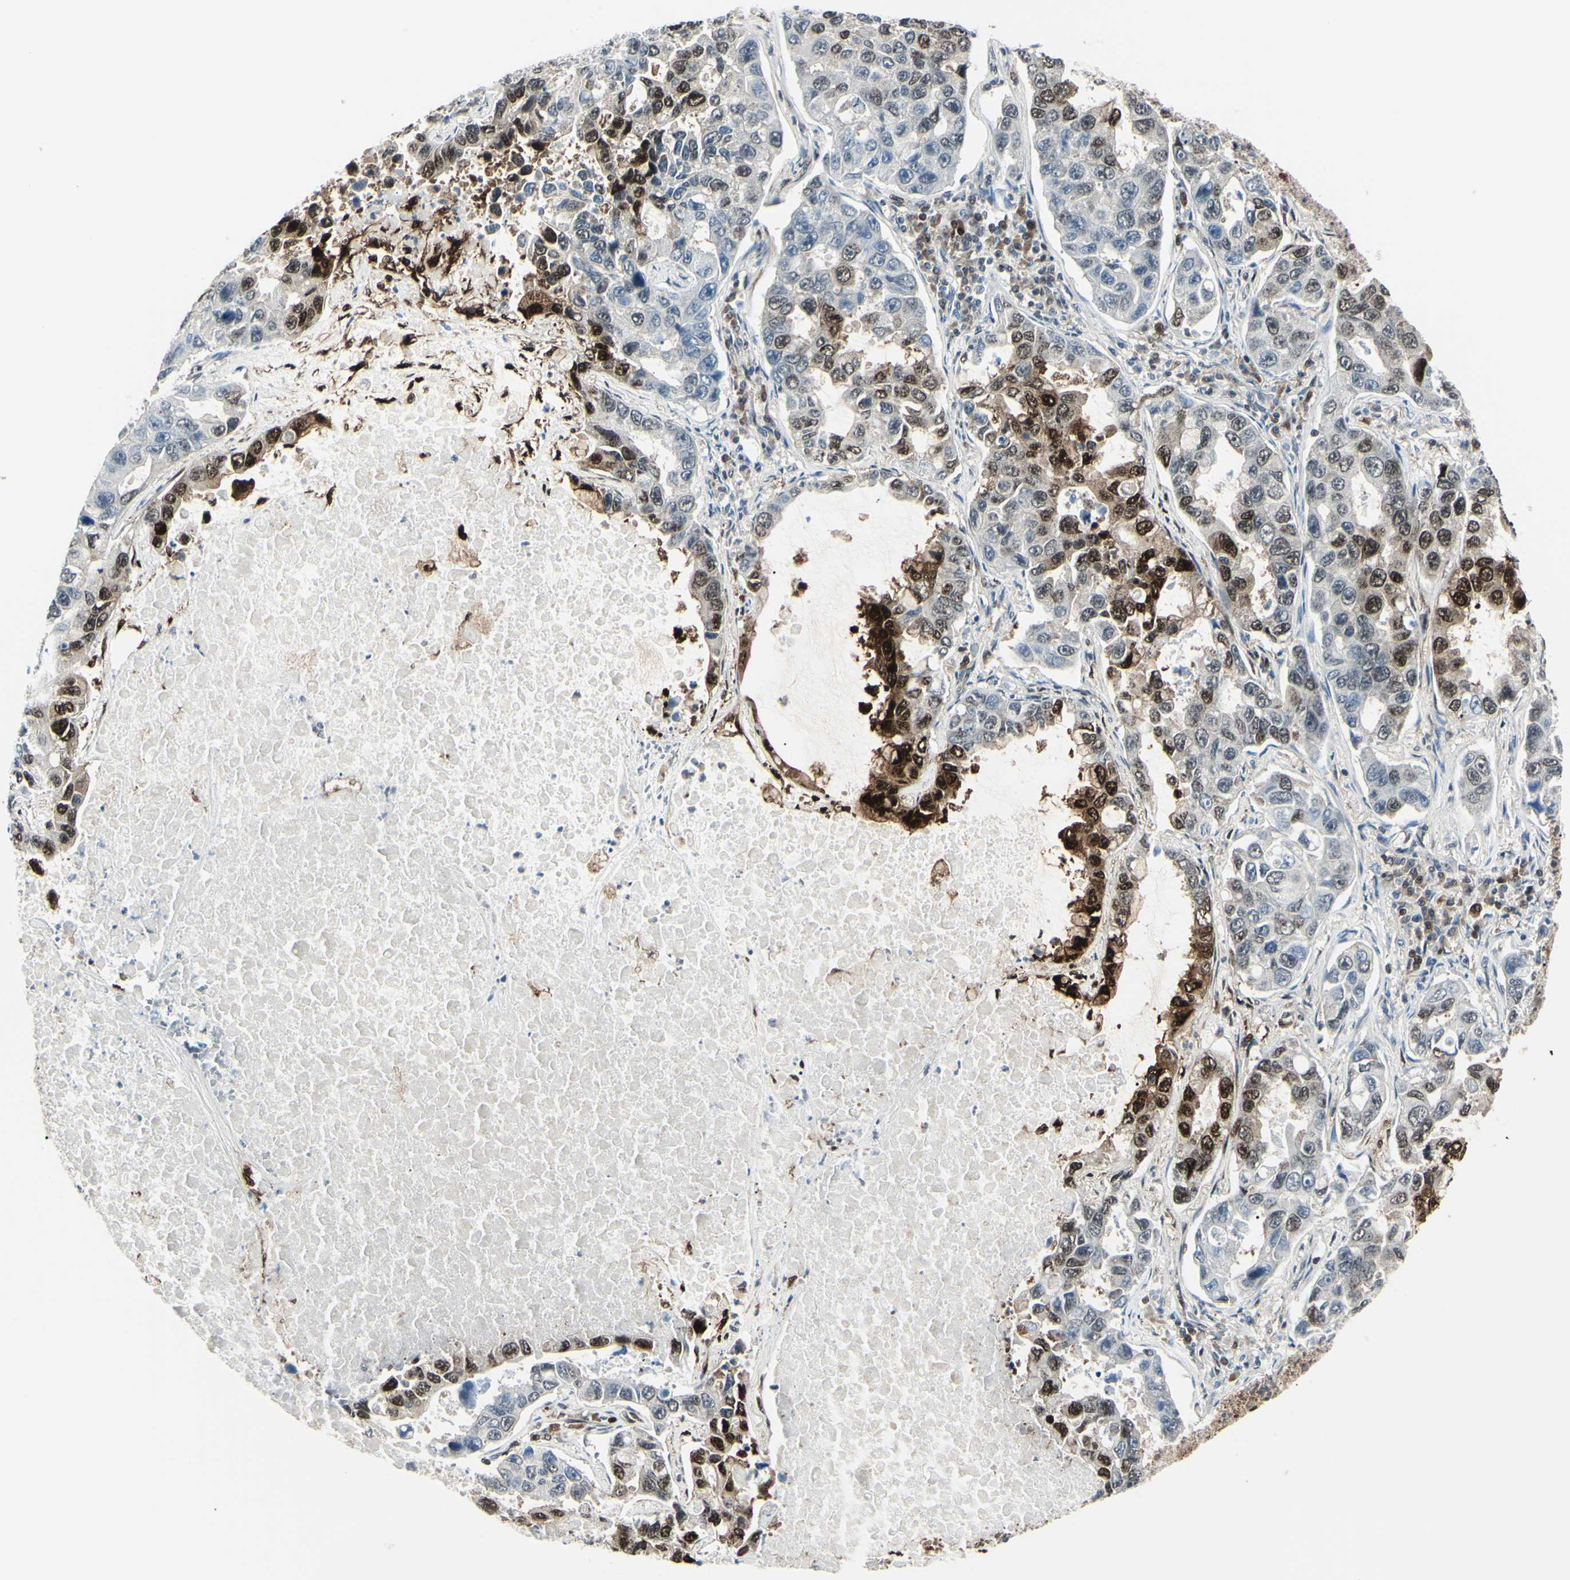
{"staining": {"intensity": "strong", "quantity": "25%-75%", "location": "cytoplasmic/membranous,nuclear"}, "tissue": "lung cancer", "cell_type": "Tumor cells", "image_type": "cancer", "snomed": [{"axis": "morphology", "description": "Adenocarcinoma, NOS"}, {"axis": "topography", "description": "Lung"}], "caption": "A high amount of strong cytoplasmic/membranous and nuclear expression is seen in about 25%-75% of tumor cells in adenocarcinoma (lung) tissue.", "gene": "PGK1", "patient": {"sex": "male", "age": 64}}